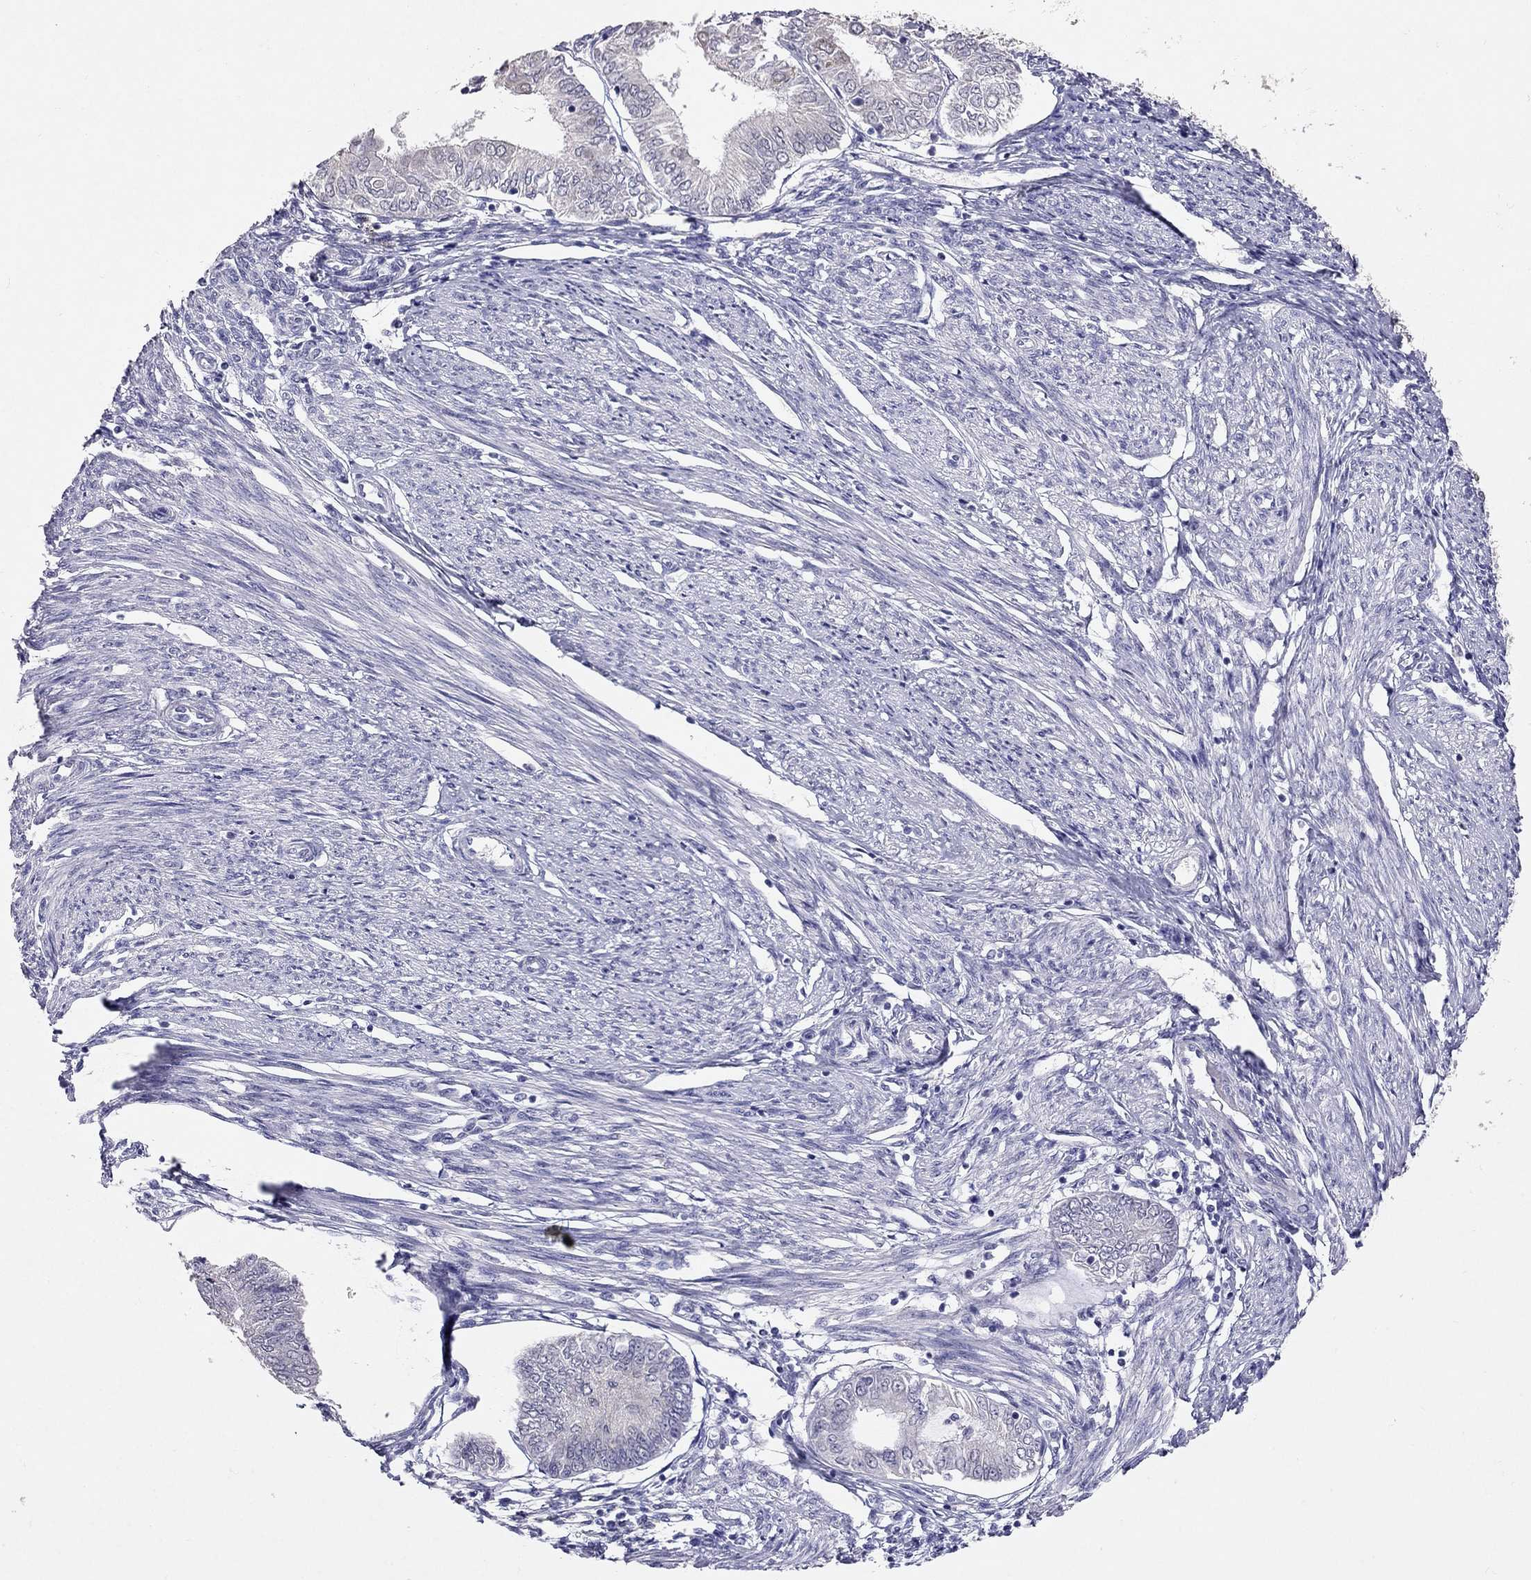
{"staining": {"intensity": "negative", "quantity": "none", "location": "none"}, "tissue": "endometrial cancer", "cell_type": "Tumor cells", "image_type": "cancer", "snomed": [{"axis": "morphology", "description": "Adenocarcinoma, NOS"}, {"axis": "topography", "description": "Endometrium"}], "caption": "Tumor cells are negative for protein expression in human adenocarcinoma (endometrial).", "gene": "MYO3B", "patient": {"sex": "female", "age": 68}}